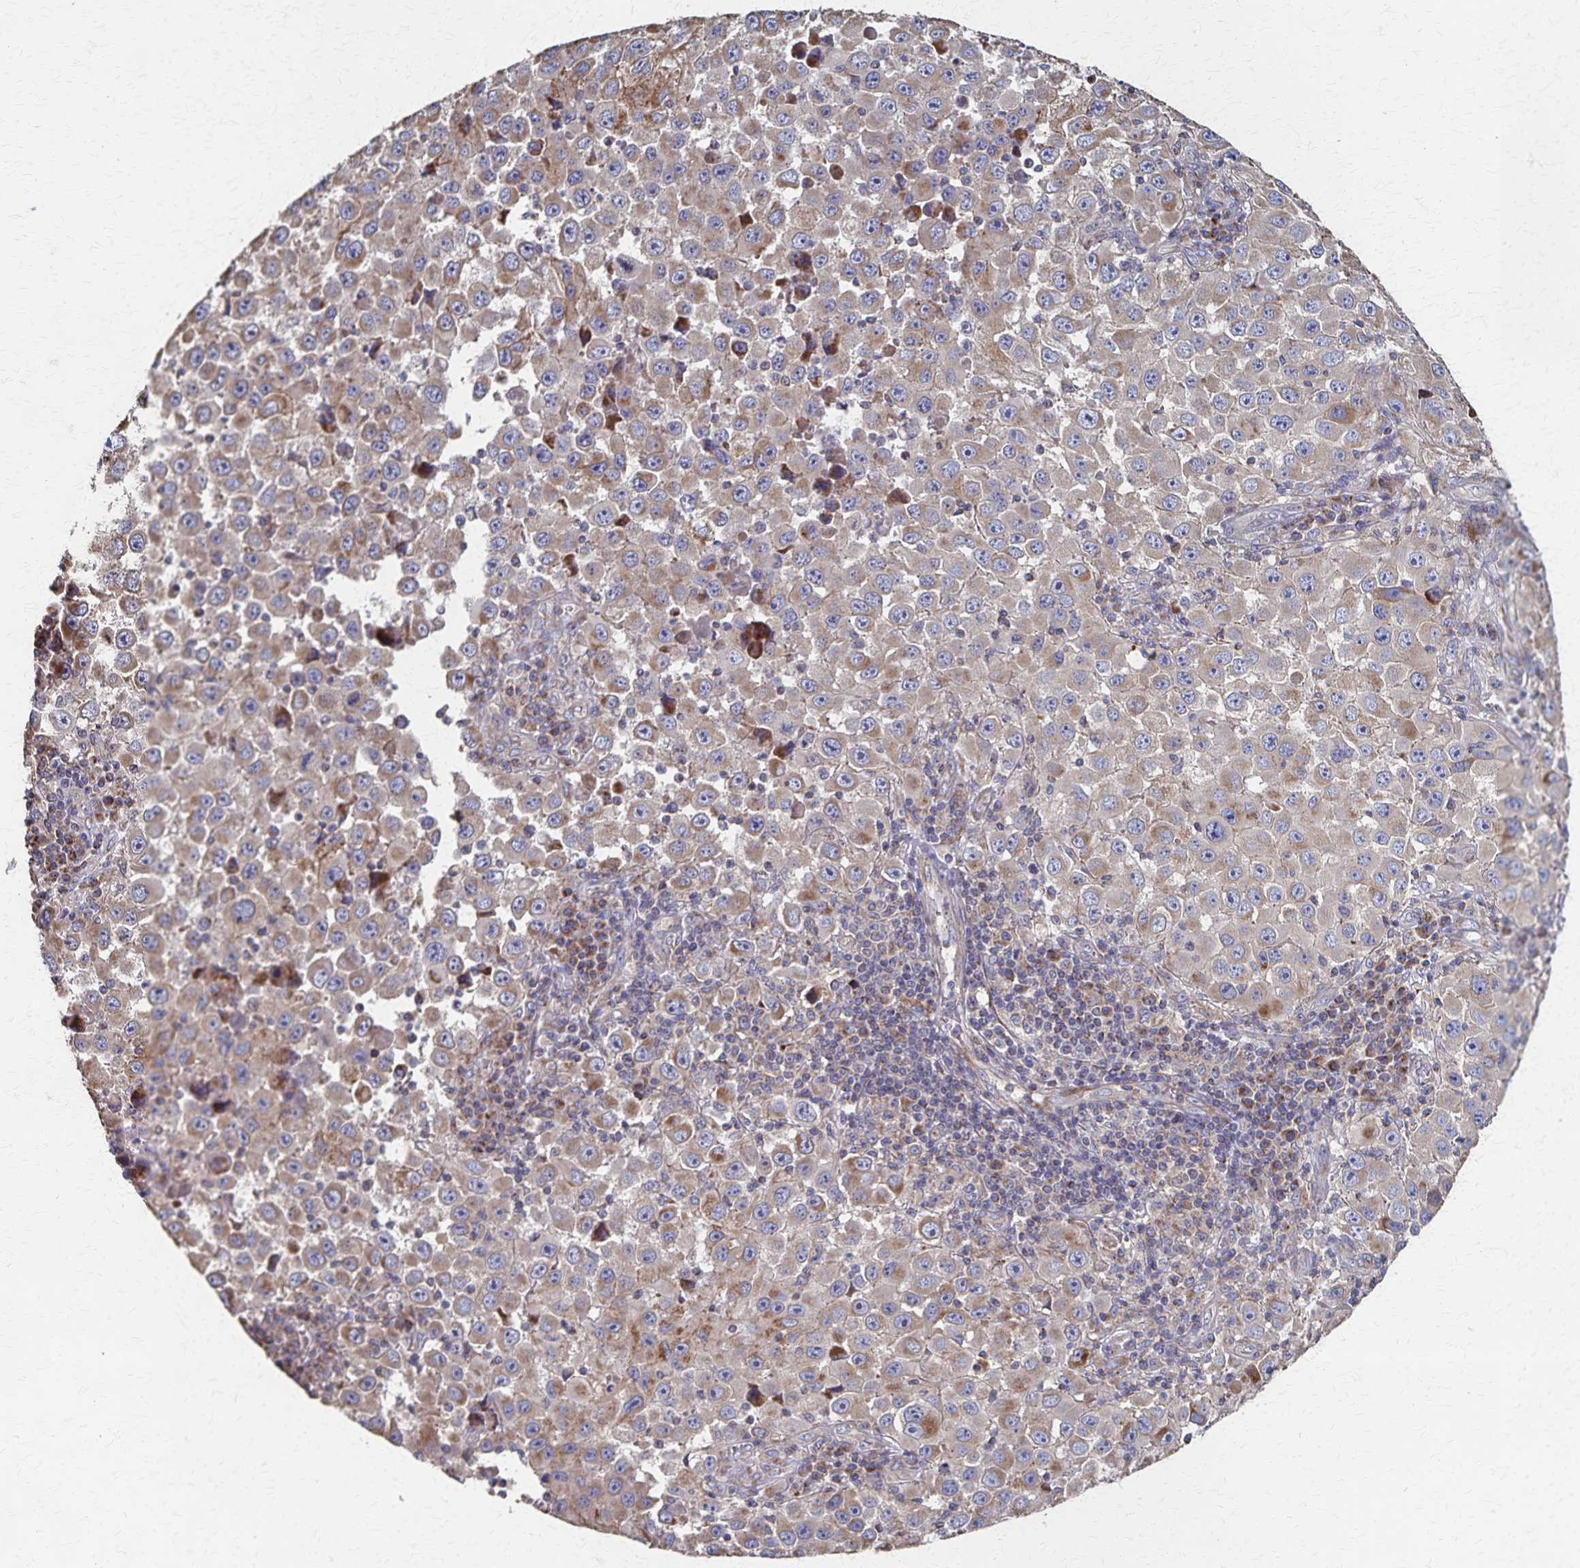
{"staining": {"intensity": "weak", "quantity": "25%-75%", "location": "cytoplasmic/membranous"}, "tissue": "melanoma", "cell_type": "Tumor cells", "image_type": "cancer", "snomed": [{"axis": "morphology", "description": "Malignant melanoma, Metastatic site"}, {"axis": "topography", "description": "Lymph node"}], "caption": "A histopathology image of melanoma stained for a protein shows weak cytoplasmic/membranous brown staining in tumor cells.", "gene": "PGAP2", "patient": {"sex": "female", "age": 67}}